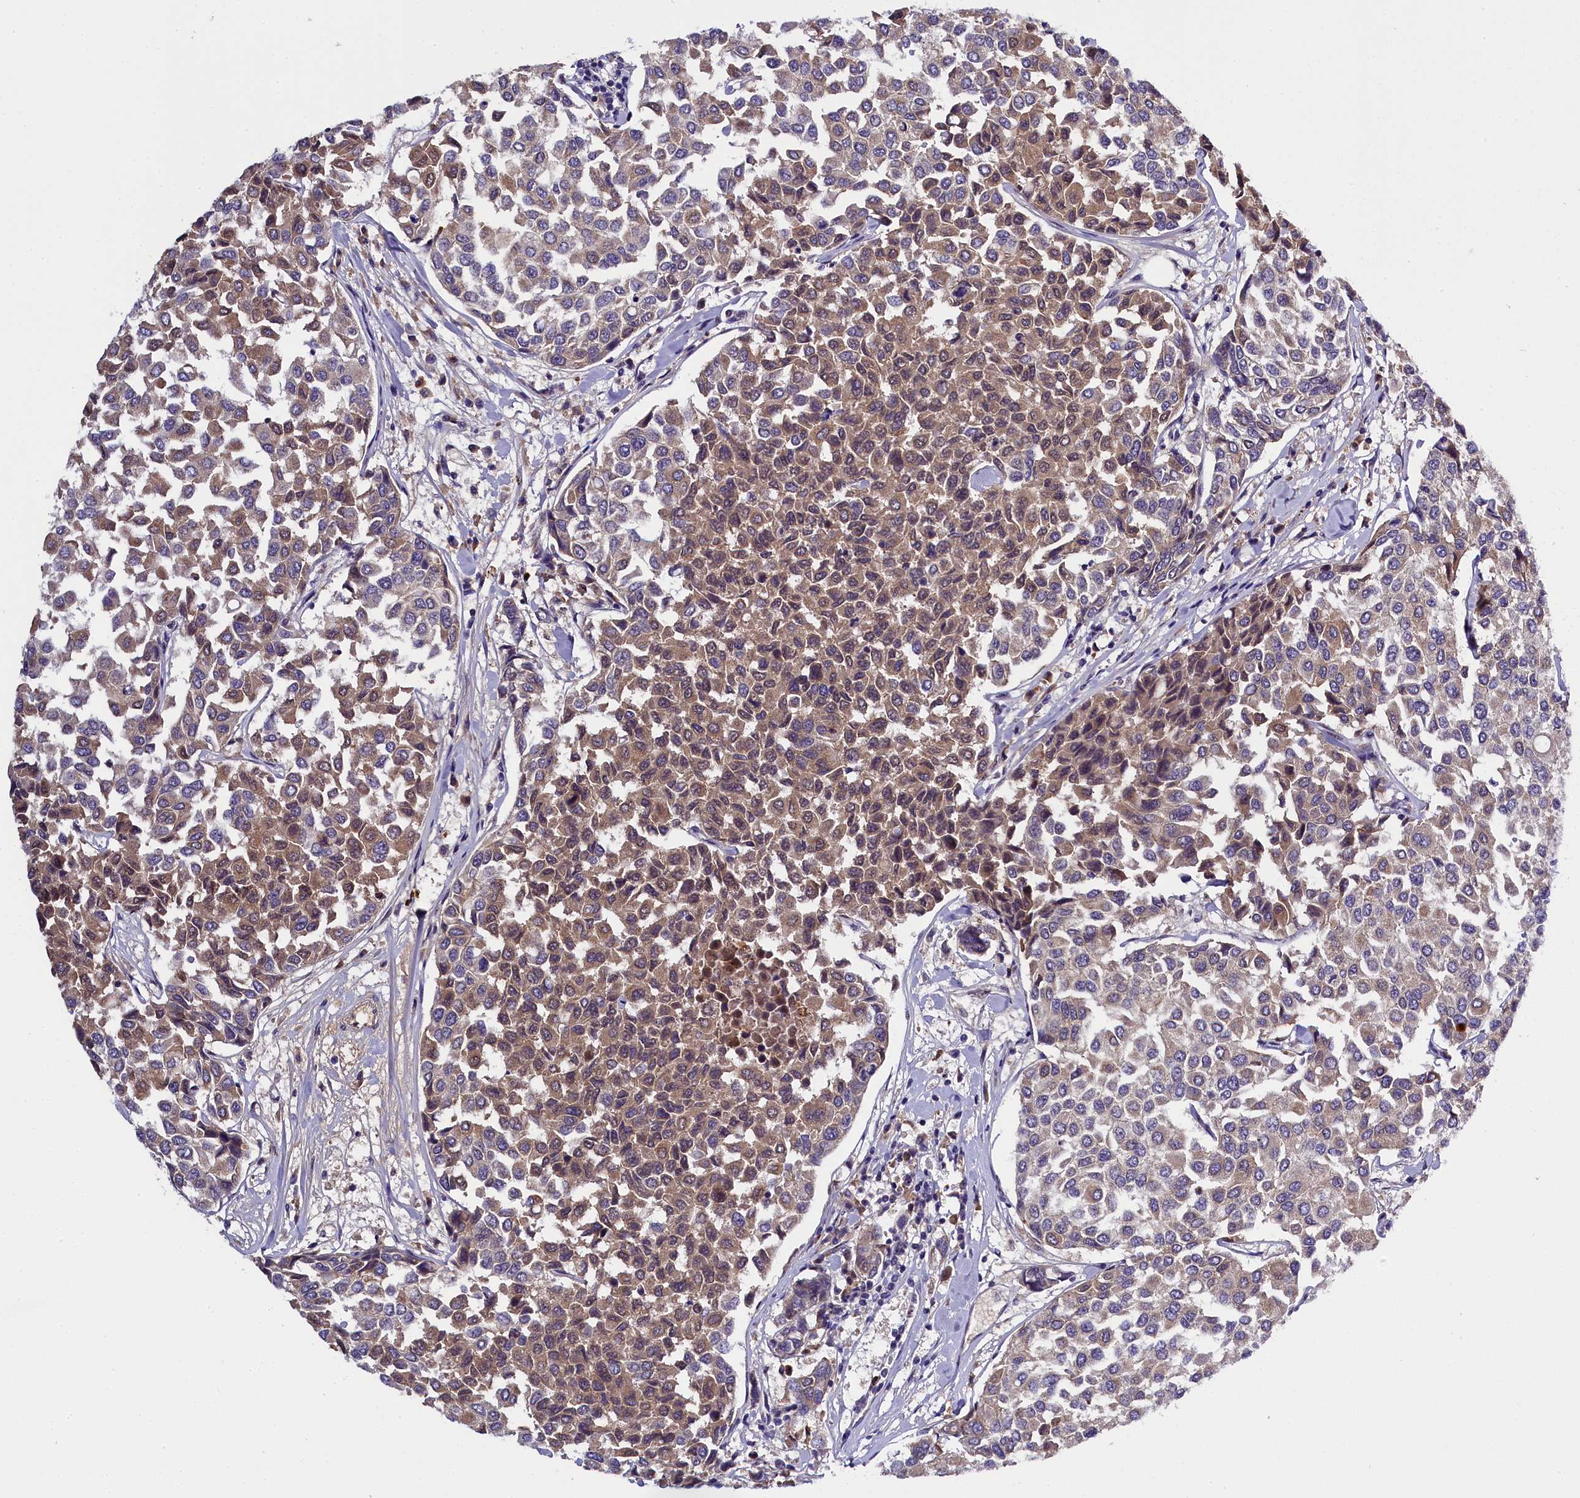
{"staining": {"intensity": "moderate", "quantity": "<25%", "location": "cytoplasmic/membranous,nuclear"}, "tissue": "breast cancer", "cell_type": "Tumor cells", "image_type": "cancer", "snomed": [{"axis": "morphology", "description": "Duct carcinoma"}, {"axis": "topography", "description": "Breast"}], "caption": "A micrograph of human invasive ductal carcinoma (breast) stained for a protein reveals moderate cytoplasmic/membranous and nuclear brown staining in tumor cells. Ihc stains the protein in brown and the nuclei are stained blue.", "gene": "ENKD1", "patient": {"sex": "female", "age": 55}}